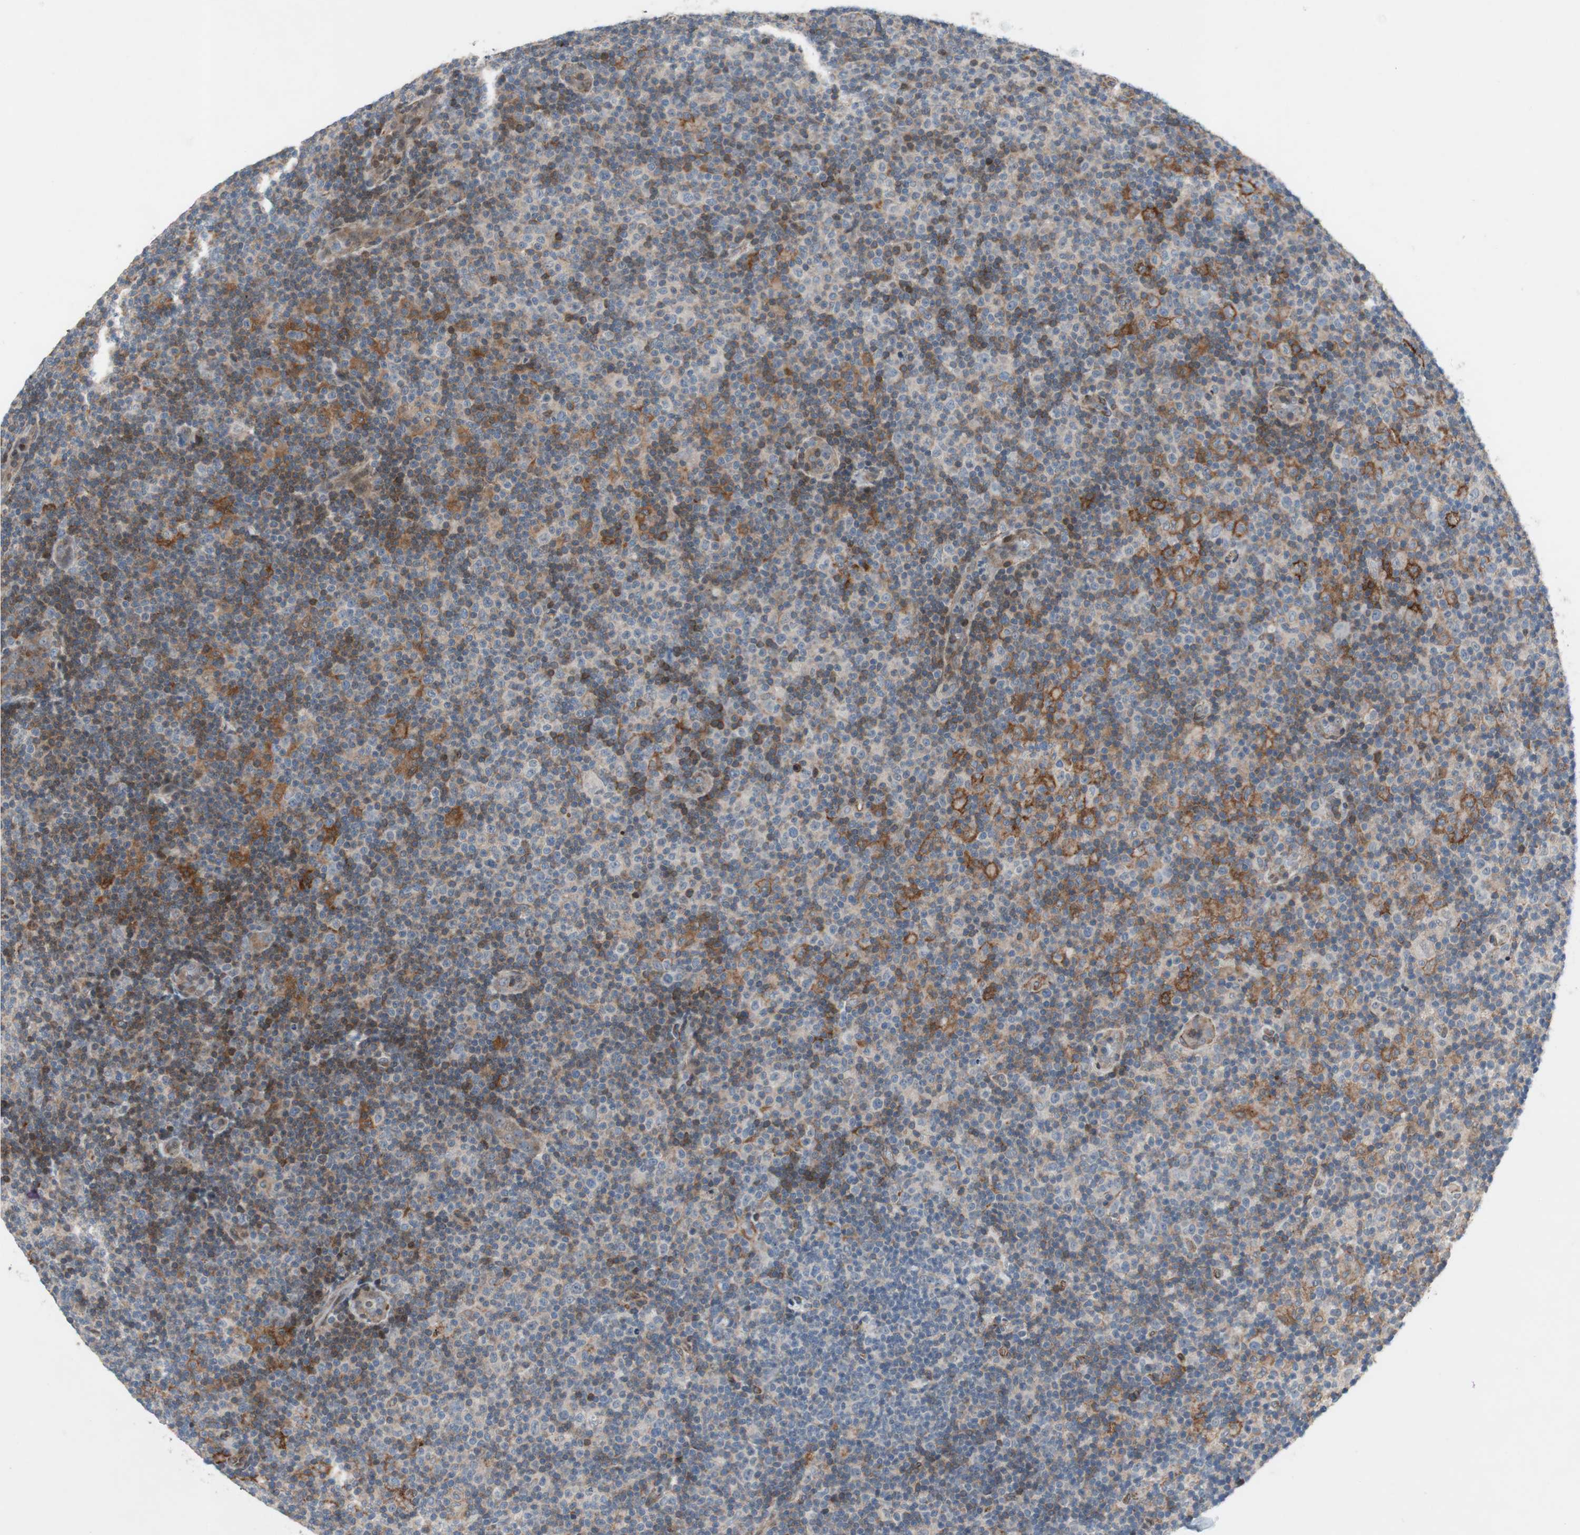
{"staining": {"intensity": "moderate", "quantity": "<25%", "location": "cytoplasmic/membranous"}, "tissue": "lymphoma", "cell_type": "Tumor cells", "image_type": "cancer", "snomed": [{"axis": "morphology", "description": "Malignant lymphoma, non-Hodgkin's type, Low grade"}, {"axis": "topography", "description": "Lymph node"}], "caption": "Immunohistochemistry (IHC) (DAB) staining of human lymphoma exhibits moderate cytoplasmic/membranous protein expression in approximately <25% of tumor cells.", "gene": "GRHL1", "patient": {"sex": "male", "age": 83}}